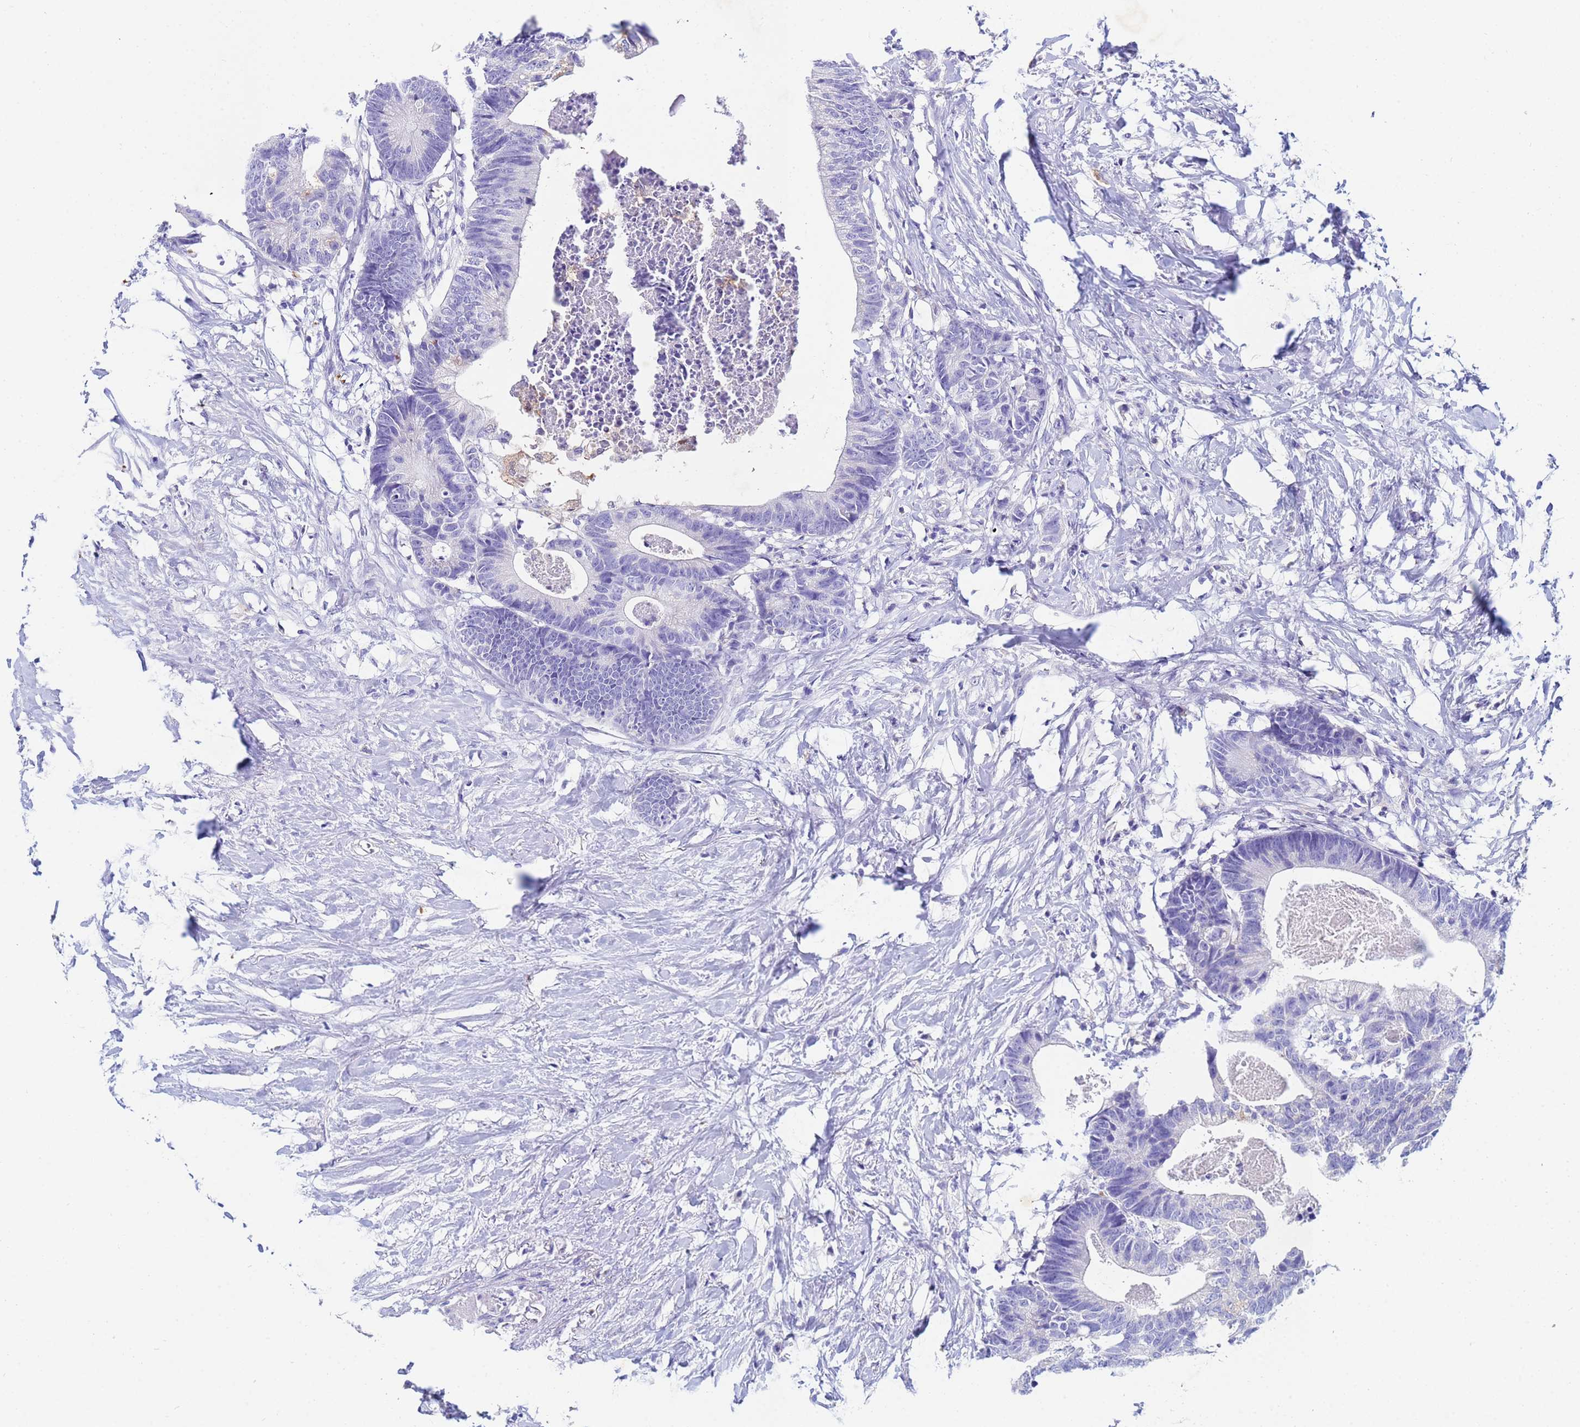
{"staining": {"intensity": "negative", "quantity": "none", "location": "none"}, "tissue": "colorectal cancer", "cell_type": "Tumor cells", "image_type": "cancer", "snomed": [{"axis": "morphology", "description": "Adenocarcinoma, NOS"}, {"axis": "topography", "description": "Colon"}], "caption": "This is an immunohistochemistry micrograph of human adenocarcinoma (colorectal). There is no positivity in tumor cells.", "gene": "CSTB", "patient": {"sex": "female", "age": 57}}